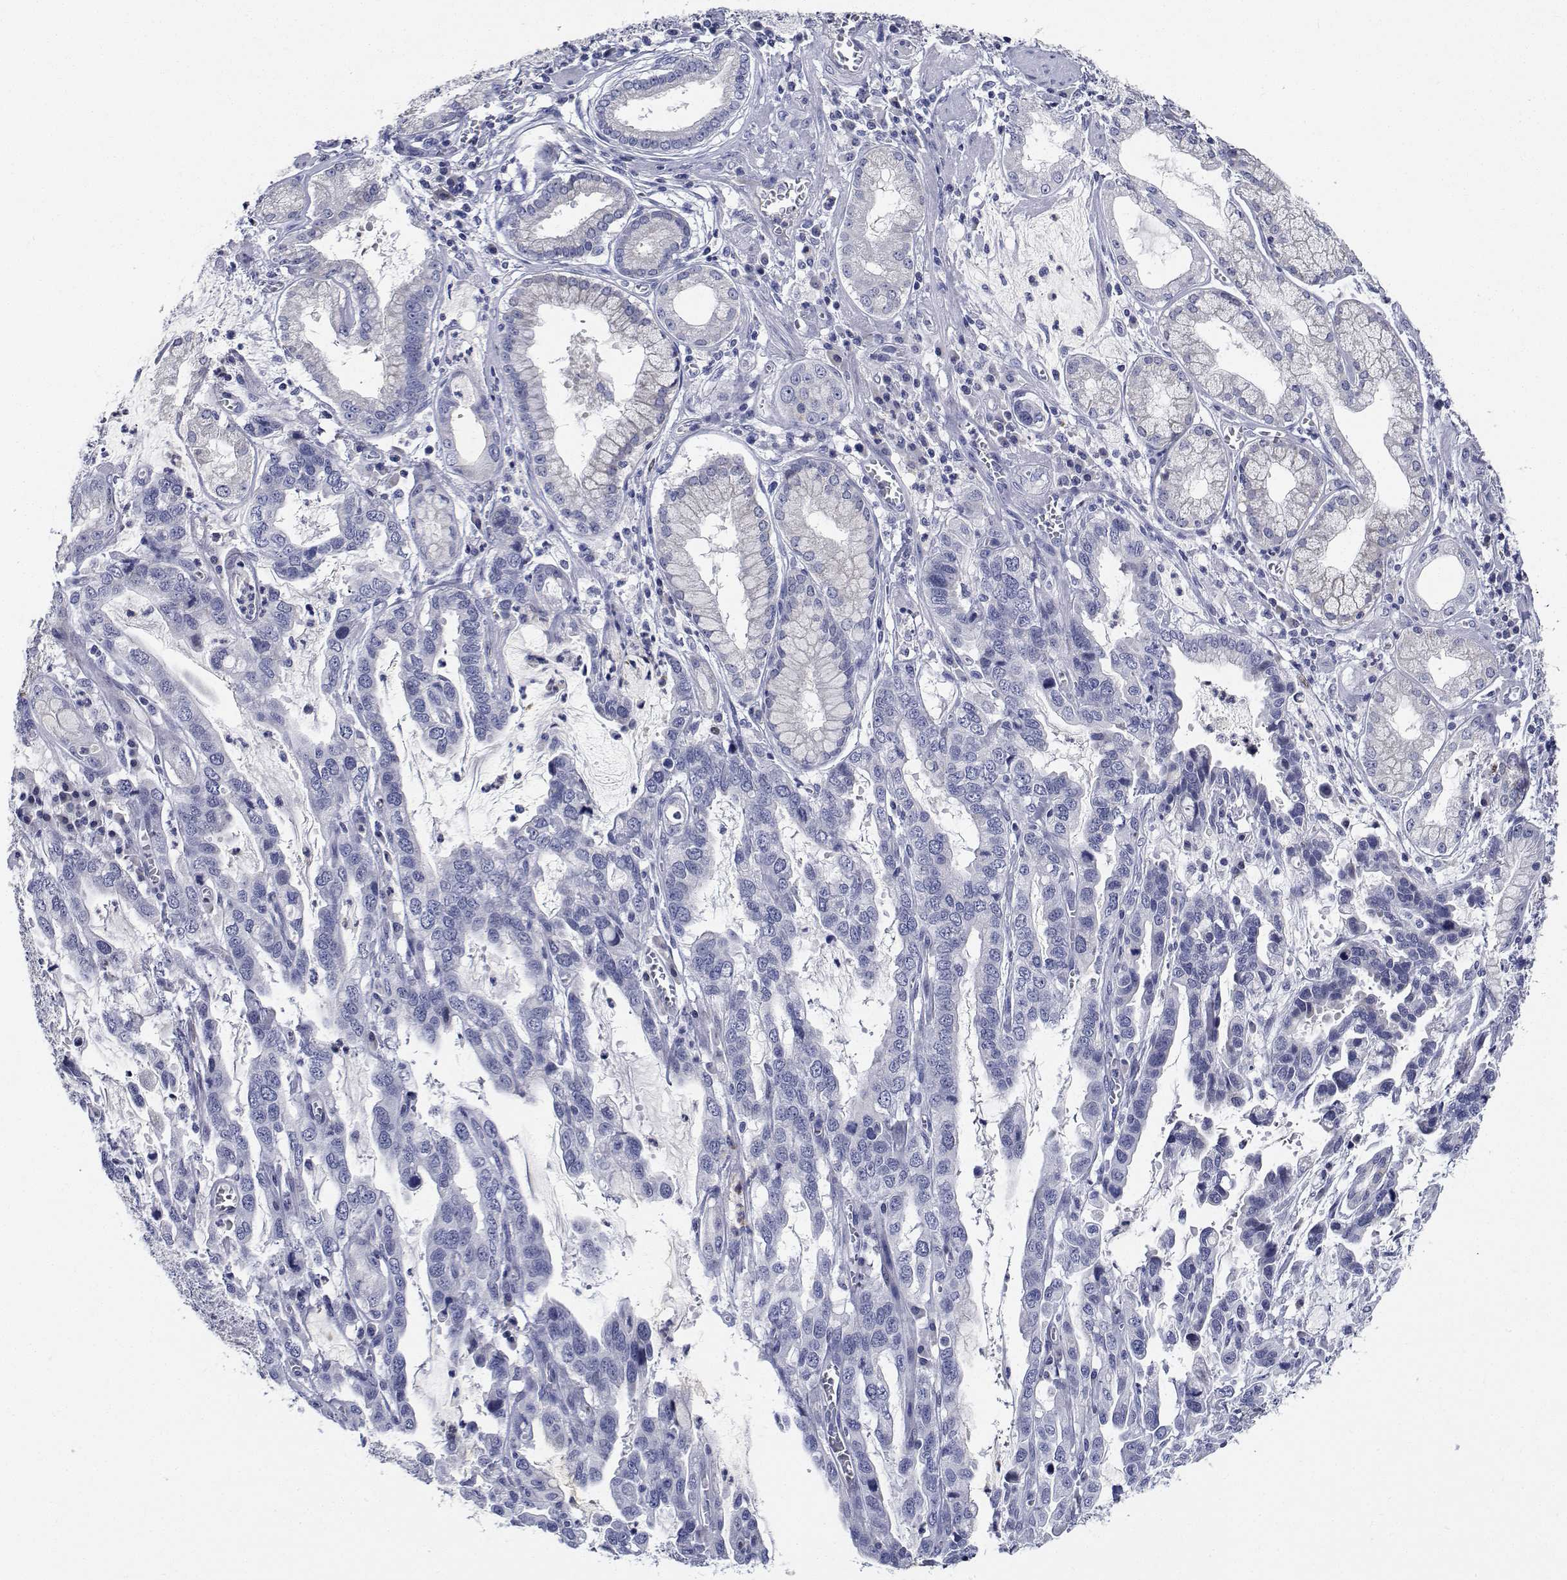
{"staining": {"intensity": "negative", "quantity": "none", "location": "none"}, "tissue": "stomach cancer", "cell_type": "Tumor cells", "image_type": "cancer", "snomed": [{"axis": "morphology", "description": "Adenocarcinoma, NOS"}, {"axis": "topography", "description": "Stomach, lower"}], "caption": "IHC image of neoplastic tissue: human stomach cancer (adenocarcinoma) stained with DAB exhibits no significant protein positivity in tumor cells. (DAB (3,3'-diaminobenzidine) immunohistochemistry visualized using brightfield microscopy, high magnification).", "gene": "PLXNA4", "patient": {"sex": "female", "age": 76}}